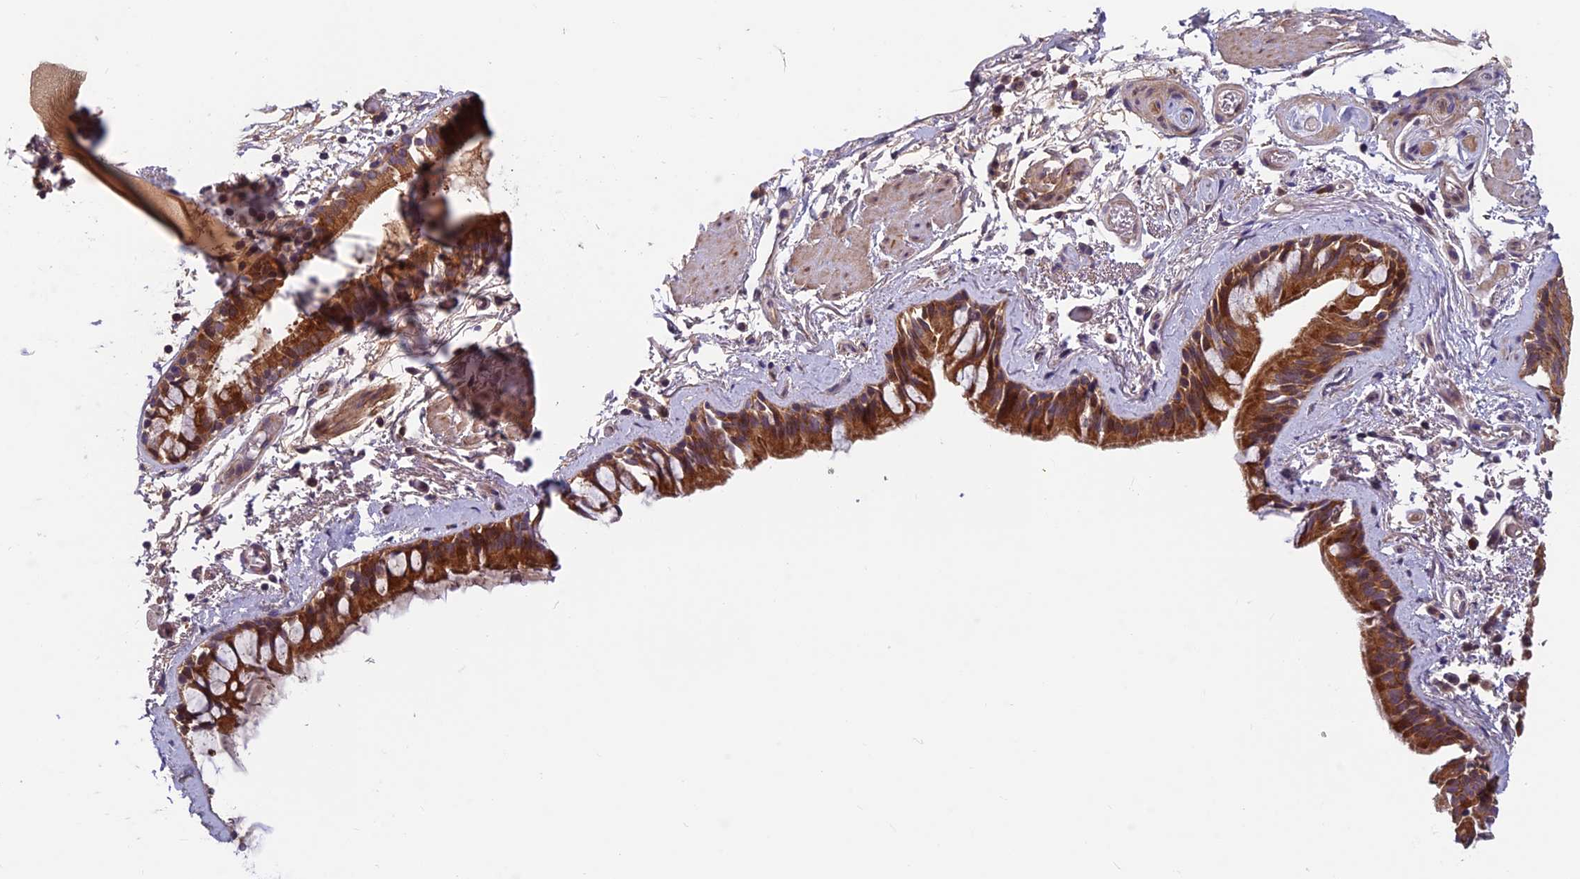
{"staining": {"intensity": "moderate", "quantity": ">75%", "location": "cytoplasmic/membranous"}, "tissue": "bronchus", "cell_type": "Respiratory epithelial cells", "image_type": "normal", "snomed": [{"axis": "morphology", "description": "Normal tissue, NOS"}, {"axis": "topography", "description": "Cartilage tissue"}], "caption": "This micrograph shows immunohistochemistry staining of unremarkable bronchus, with medium moderate cytoplasmic/membranous expression in about >75% of respiratory epithelial cells.", "gene": "CCDC15", "patient": {"sex": "male", "age": 63}}